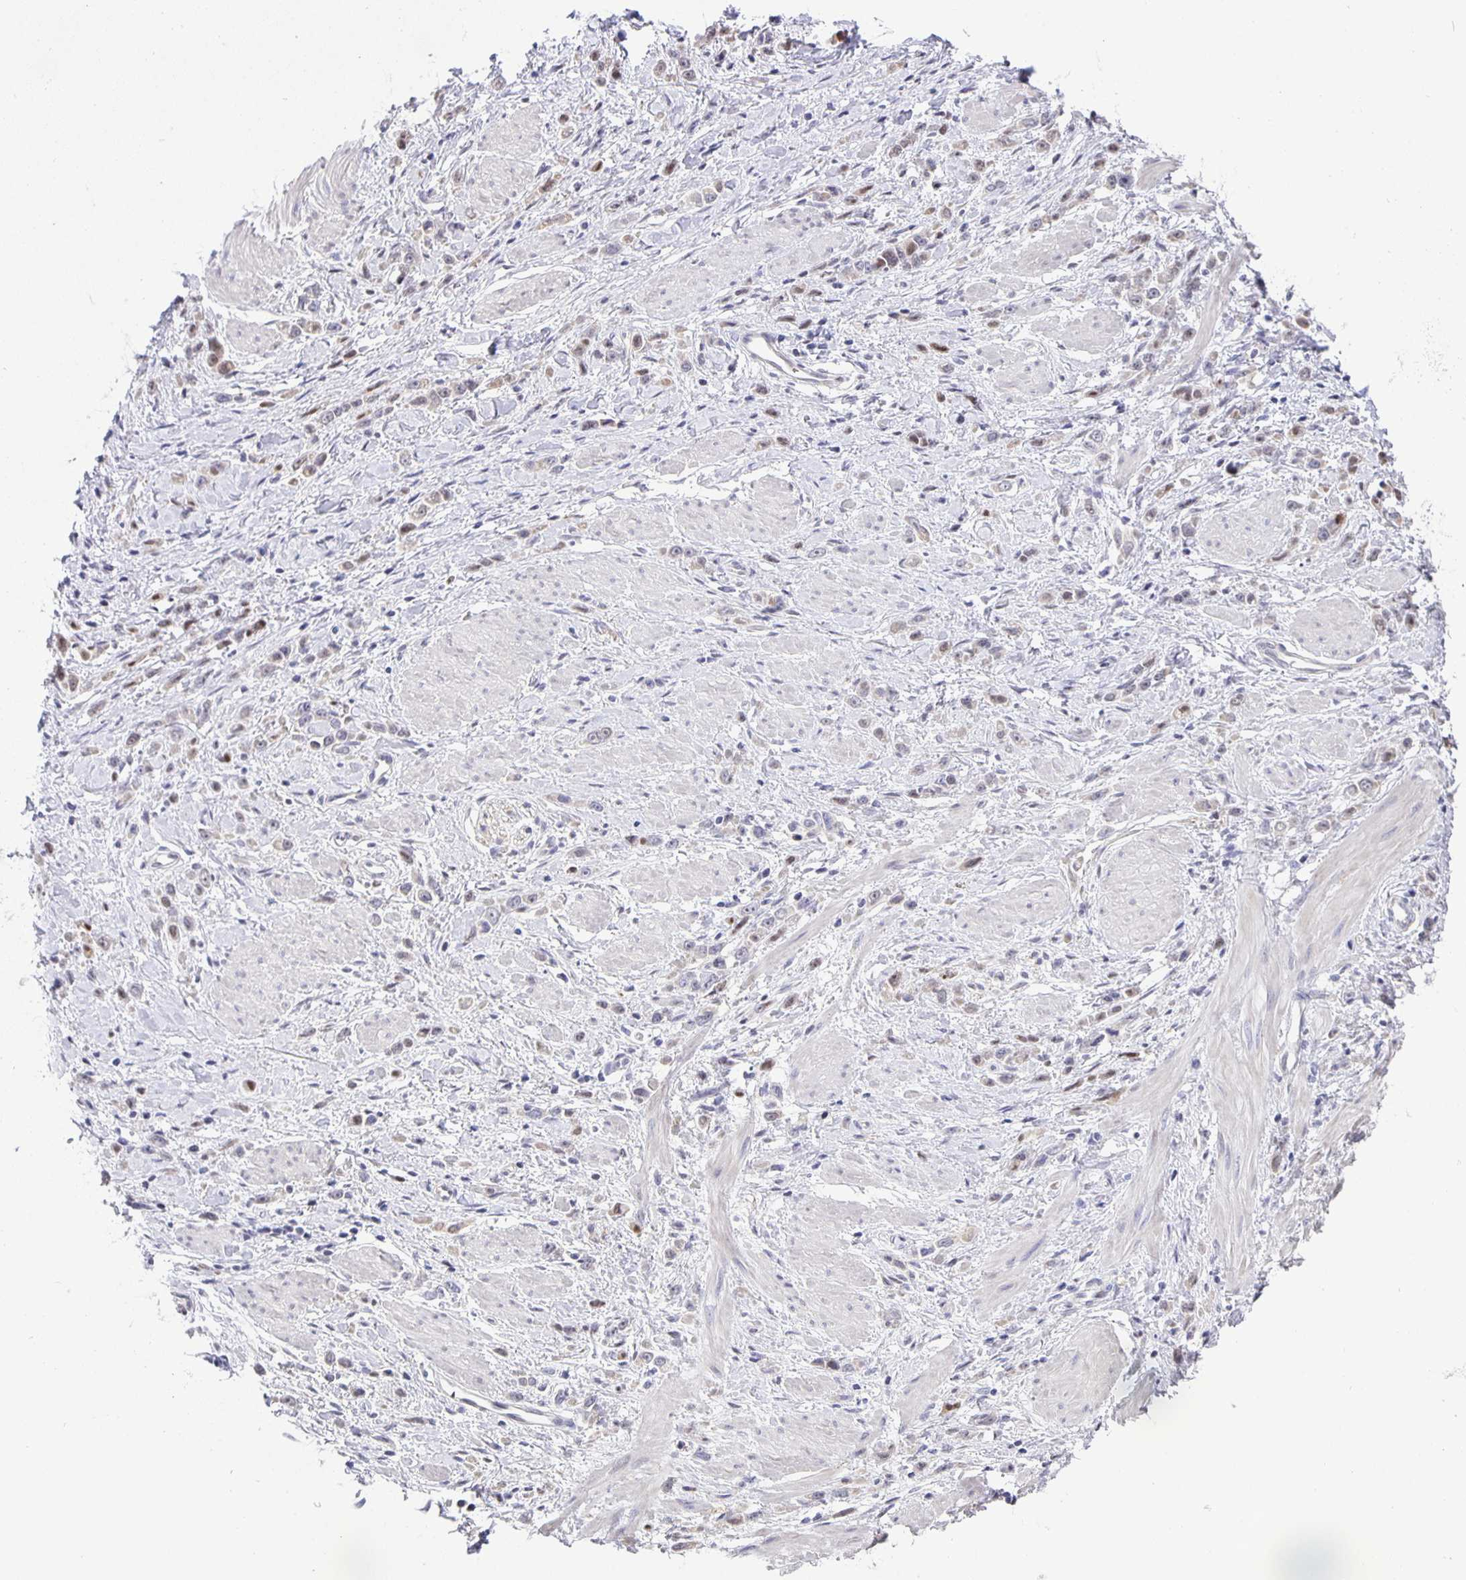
{"staining": {"intensity": "weak", "quantity": "25%-75%", "location": "nuclear"}, "tissue": "stomach cancer", "cell_type": "Tumor cells", "image_type": "cancer", "snomed": [{"axis": "morphology", "description": "Adenocarcinoma, NOS"}, {"axis": "topography", "description": "Stomach"}], "caption": "IHC (DAB (3,3'-diaminobenzidine)) staining of human stomach cancer reveals weak nuclear protein positivity in about 25%-75% of tumor cells.", "gene": "MAPK12", "patient": {"sex": "male", "age": 47}}